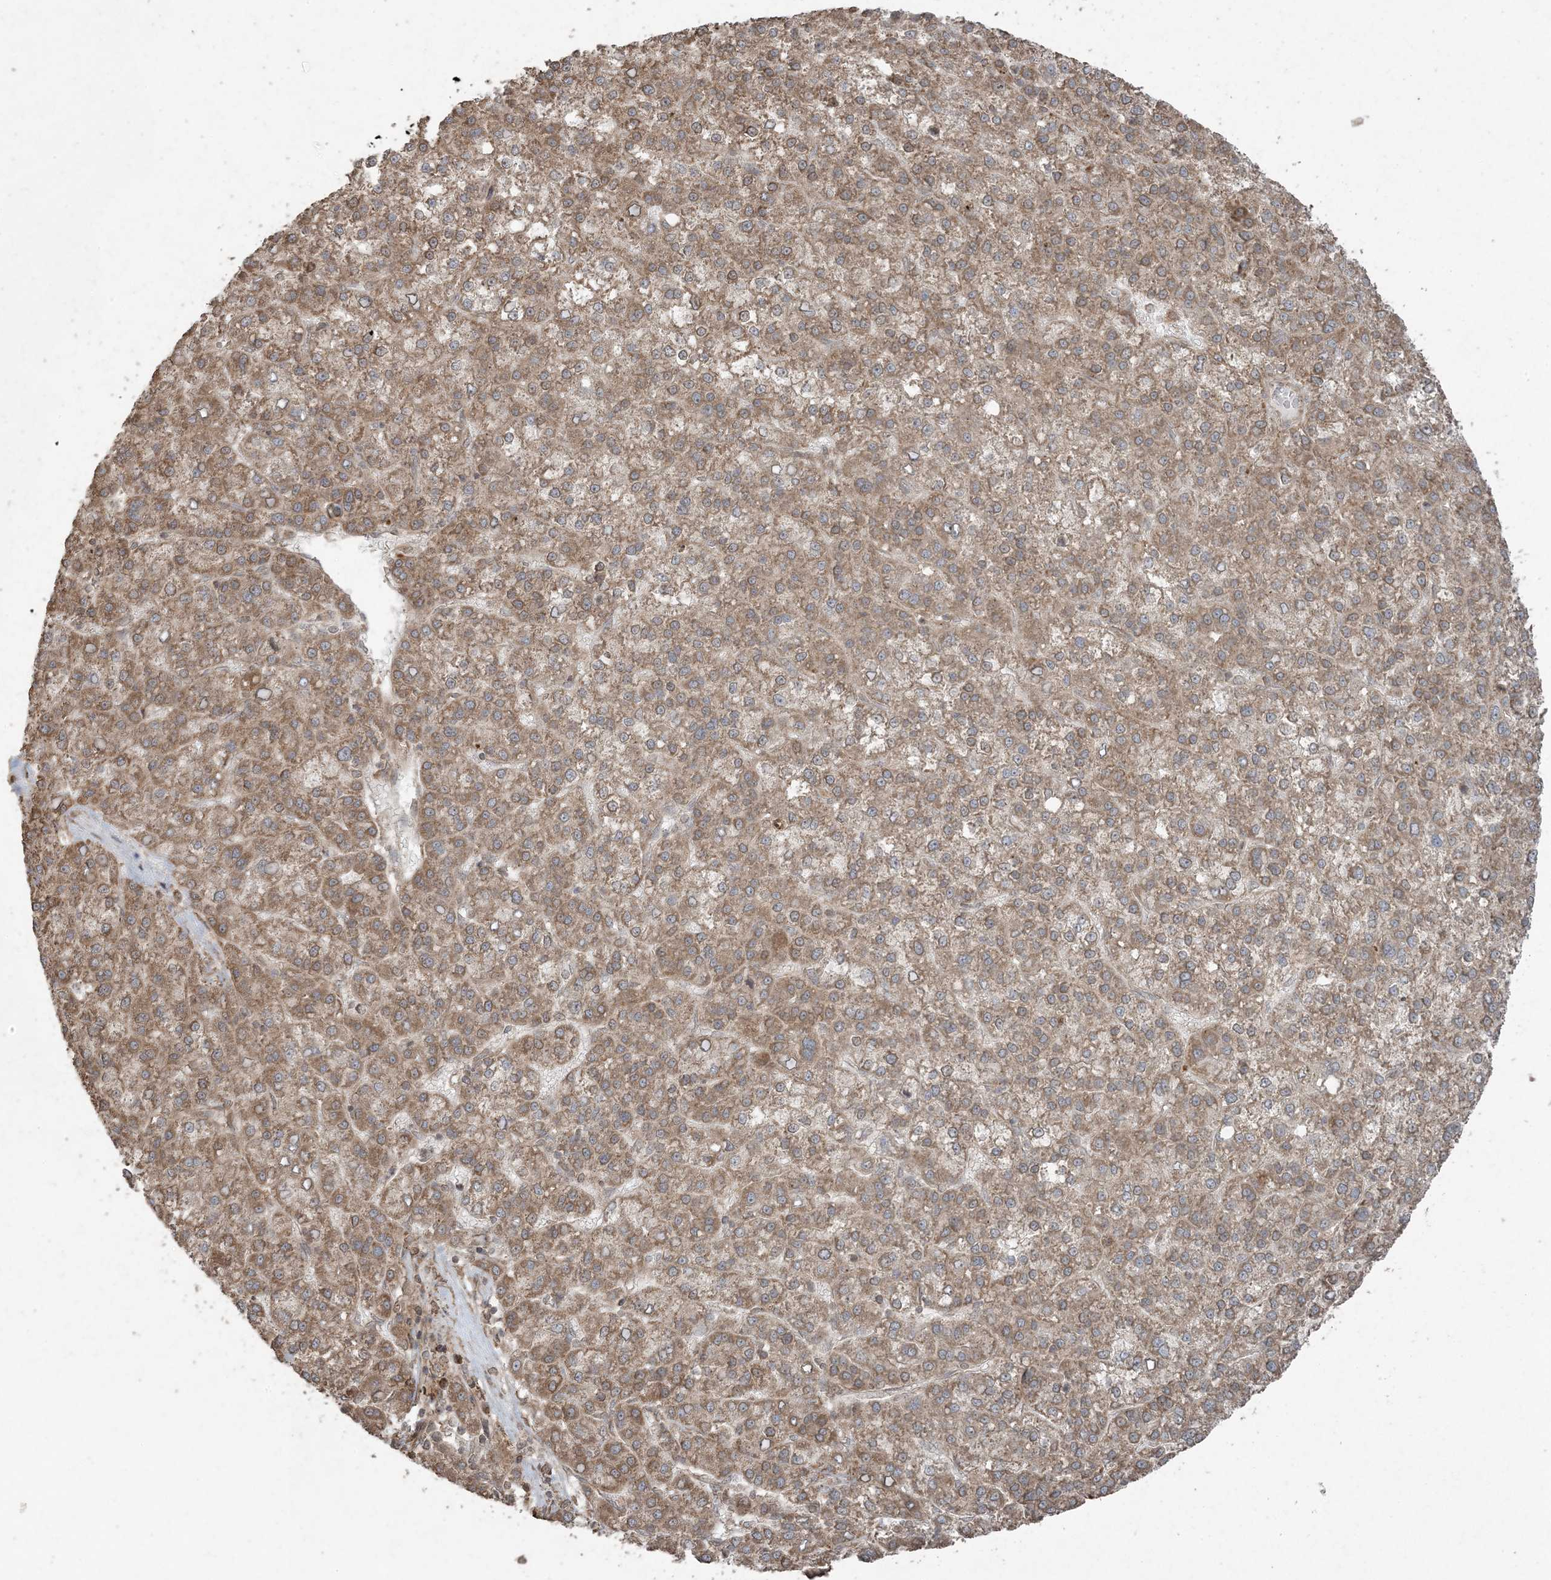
{"staining": {"intensity": "moderate", "quantity": ">75%", "location": "cytoplasmic/membranous"}, "tissue": "liver cancer", "cell_type": "Tumor cells", "image_type": "cancer", "snomed": [{"axis": "morphology", "description": "Carcinoma, Hepatocellular, NOS"}, {"axis": "topography", "description": "Liver"}], "caption": "Protein expression analysis of human liver cancer (hepatocellular carcinoma) reveals moderate cytoplasmic/membranous expression in about >75% of tumor cells.", "gene": "DDX19B", "patient": {"sex": "female", "age": 58}}